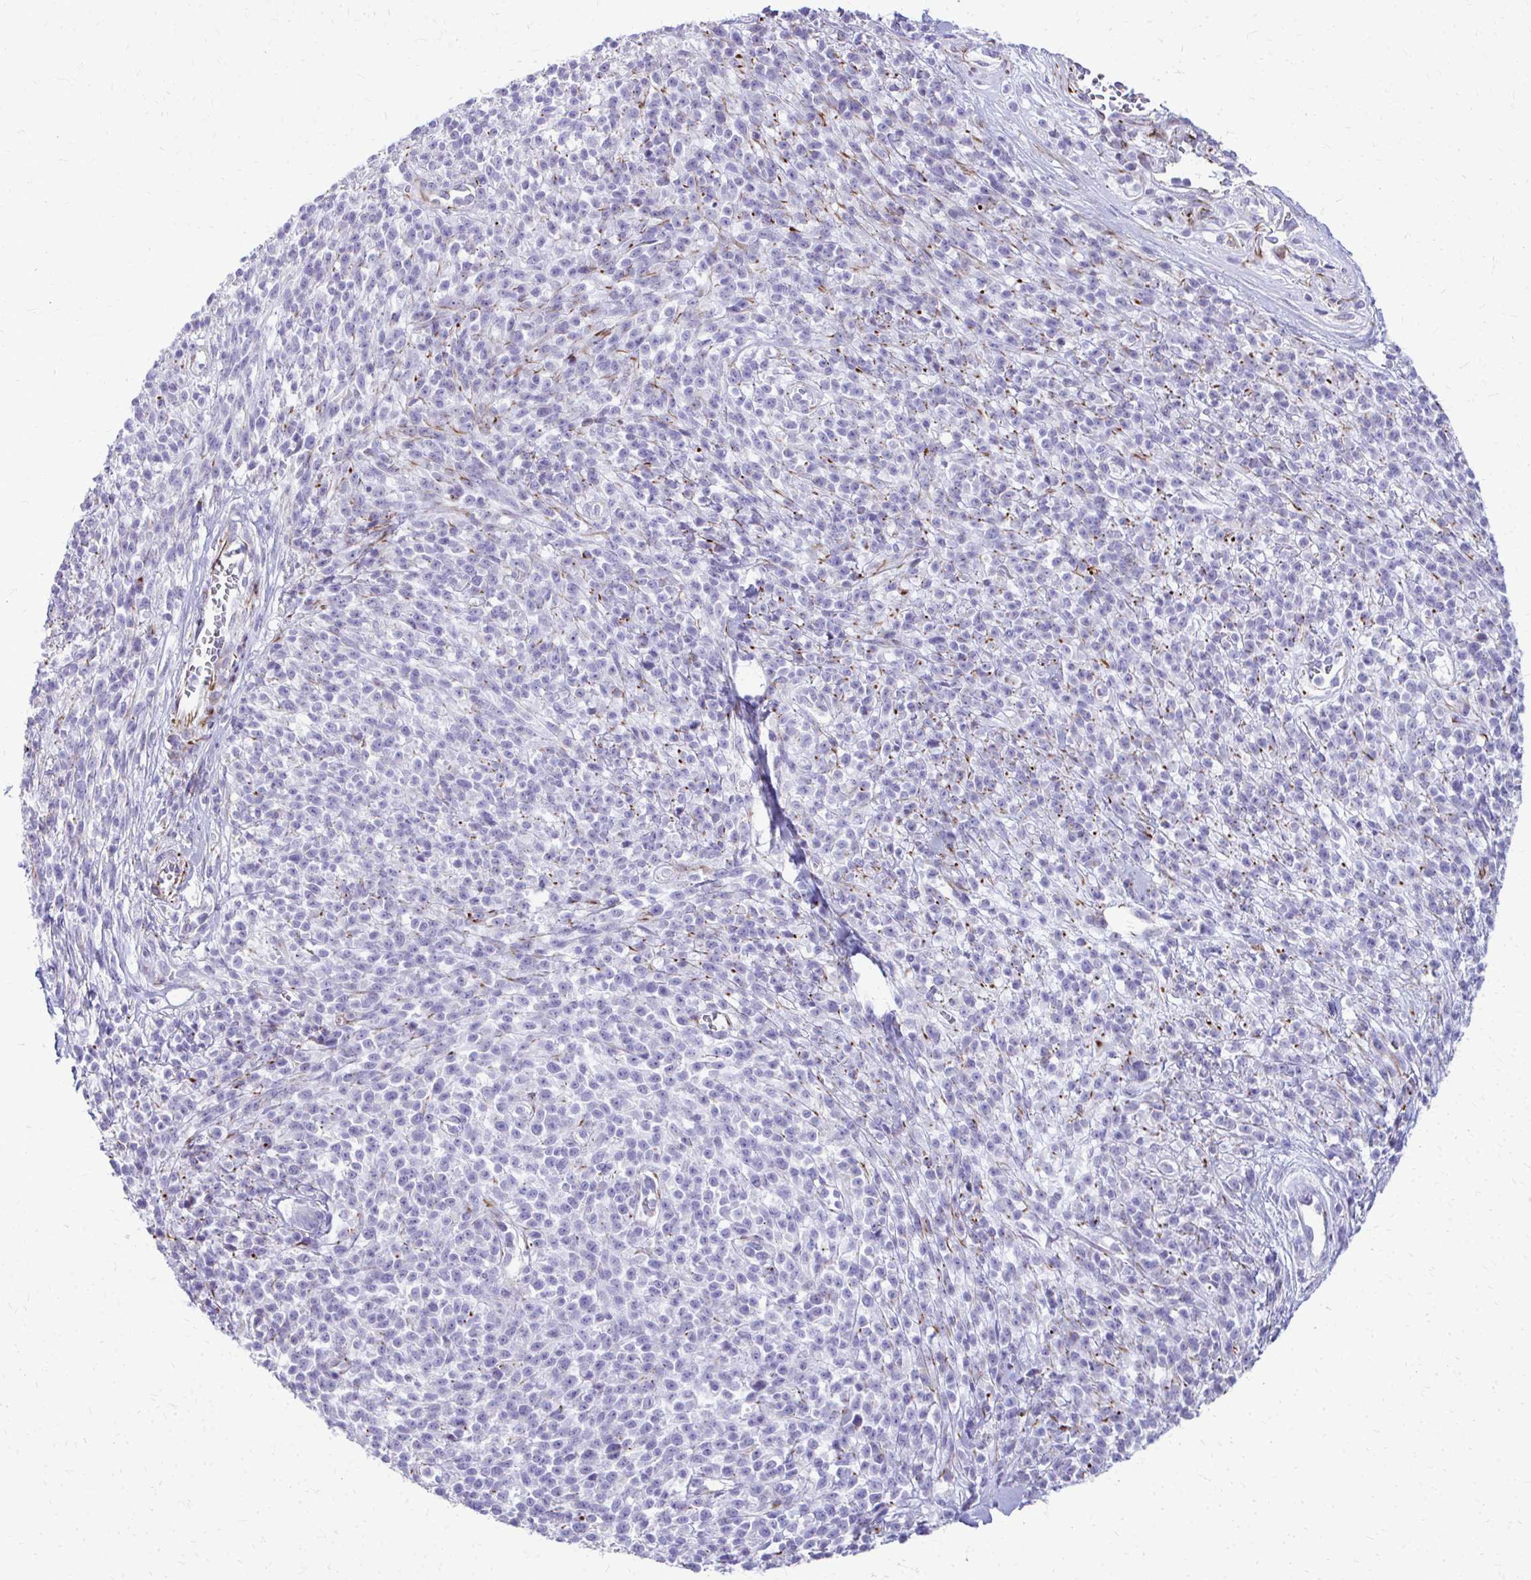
{"staining": {"intensity": "negative", "quantity": "none", "location": "none"}, "tissue": "melanoma", "cell_type": "Tumor cells", "image_type": "cancer", "snomed": [{"axis": "morphology", "description": "Malignant melanoma, NOS"}, {"axis": "topography", "description": "Skin"}, {"axis": "topography", "description": "Skin of trunk"}], "caption": "The histopathology image reveals no staining of tumor cells in melanoma. (Immunohistochemistry, brightfield microscopy, high magnification).", "gene": "TRIM6", "patient": {"sex": "male", "age": 74}}